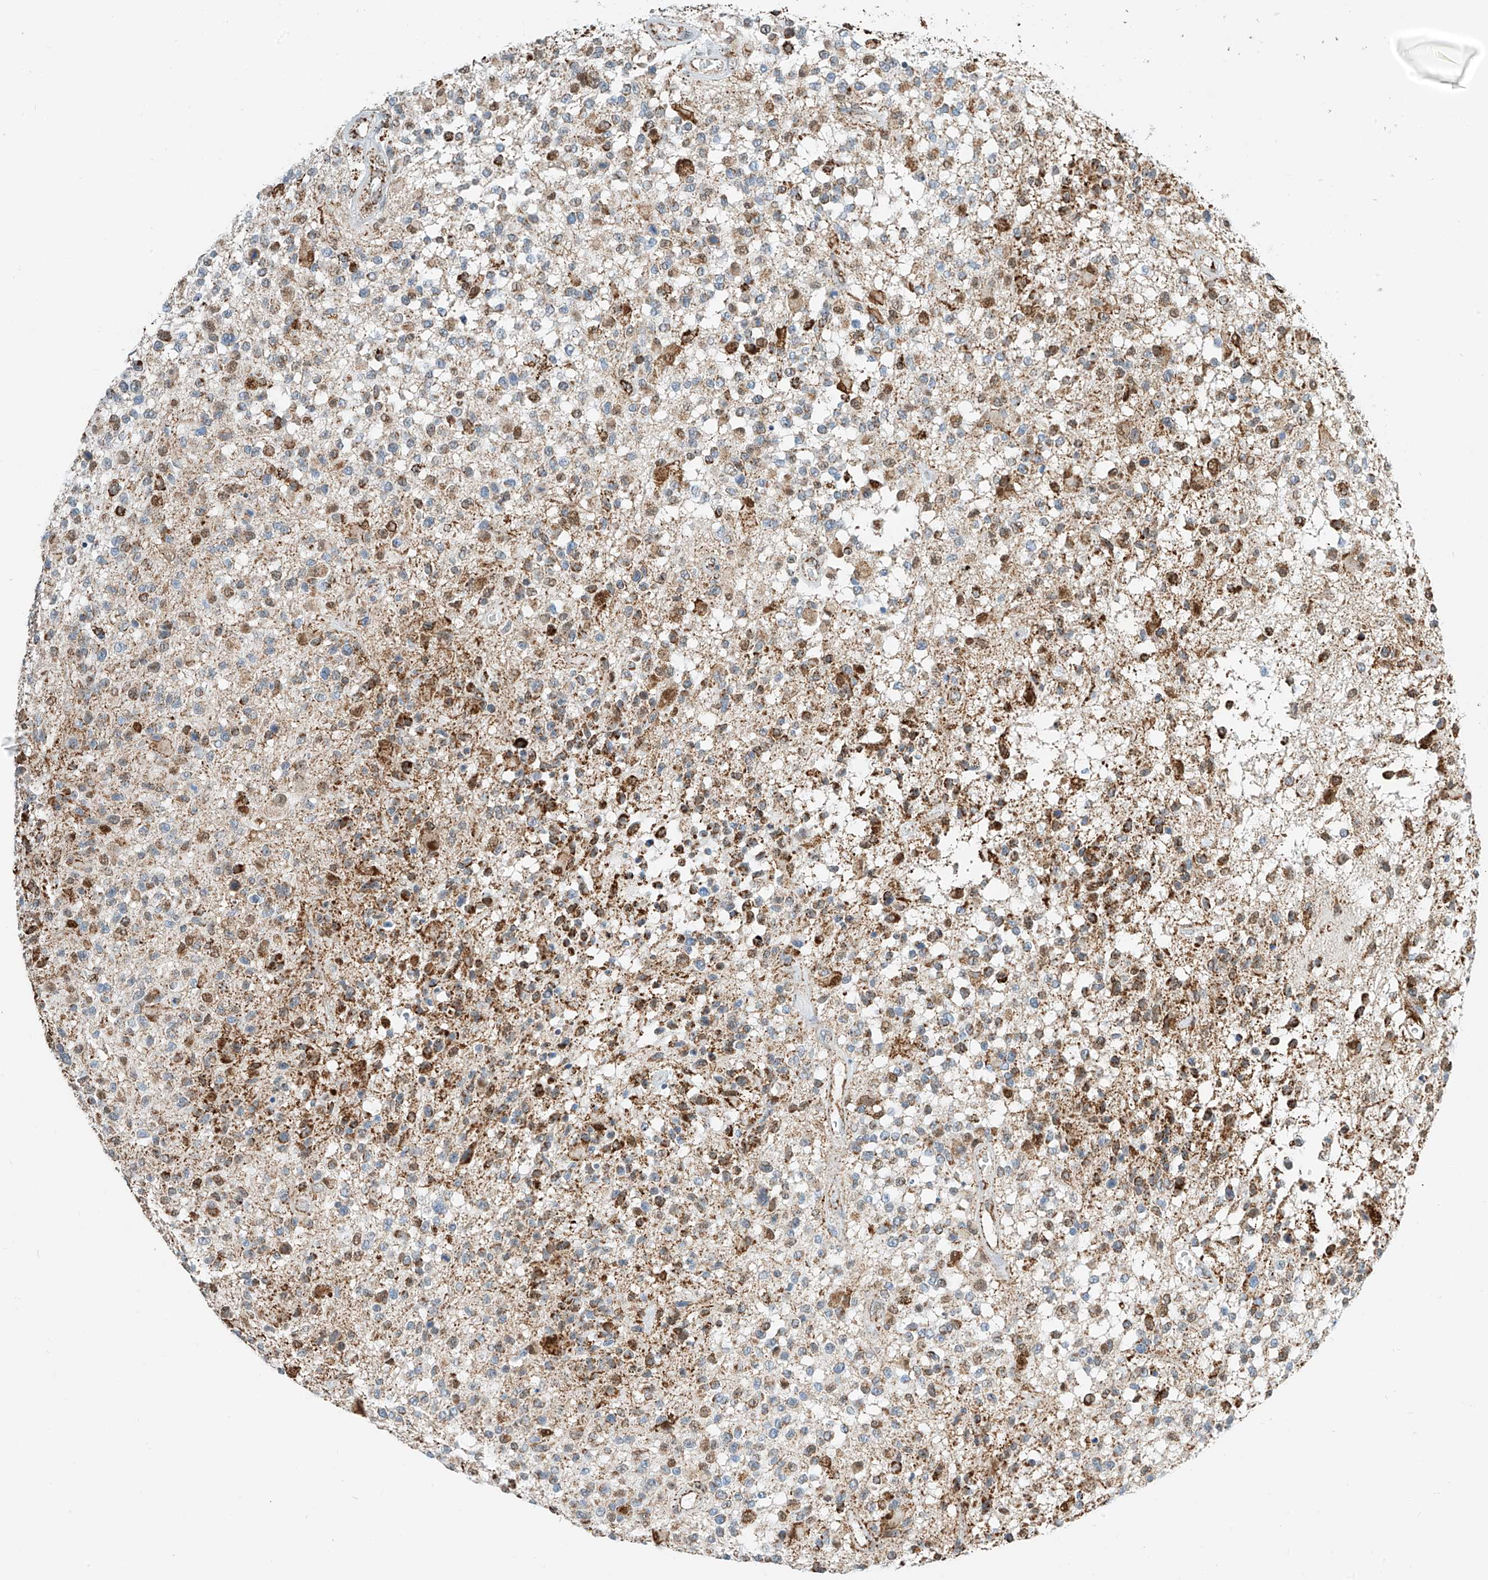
{"staining": {"intensity": "weak", "quantity": "25%-75%", "location": "cytoplasmic/membranous"}, "tissue": "glioma", "cell_type": "Tumor cells", "image_type": "cancer", "snomed": [{"axis": "morphology", "description": "Glioma, malignant, High grade"}, {"axis": "morphology", "description": "Glioblastoma, NOS"}, {"axis": "topography", "description": "Brain"}], "caption": "This image displays malignant high-grade glioma stained with immunohistochemistry to label a protein in brown. The cytoplasmic/membranous of tumor cells show weak positivity for the protein. Nuclei are counter-stained blue.", "gene": "PPA2", "patient": {"sex": "male", "age": 60}}